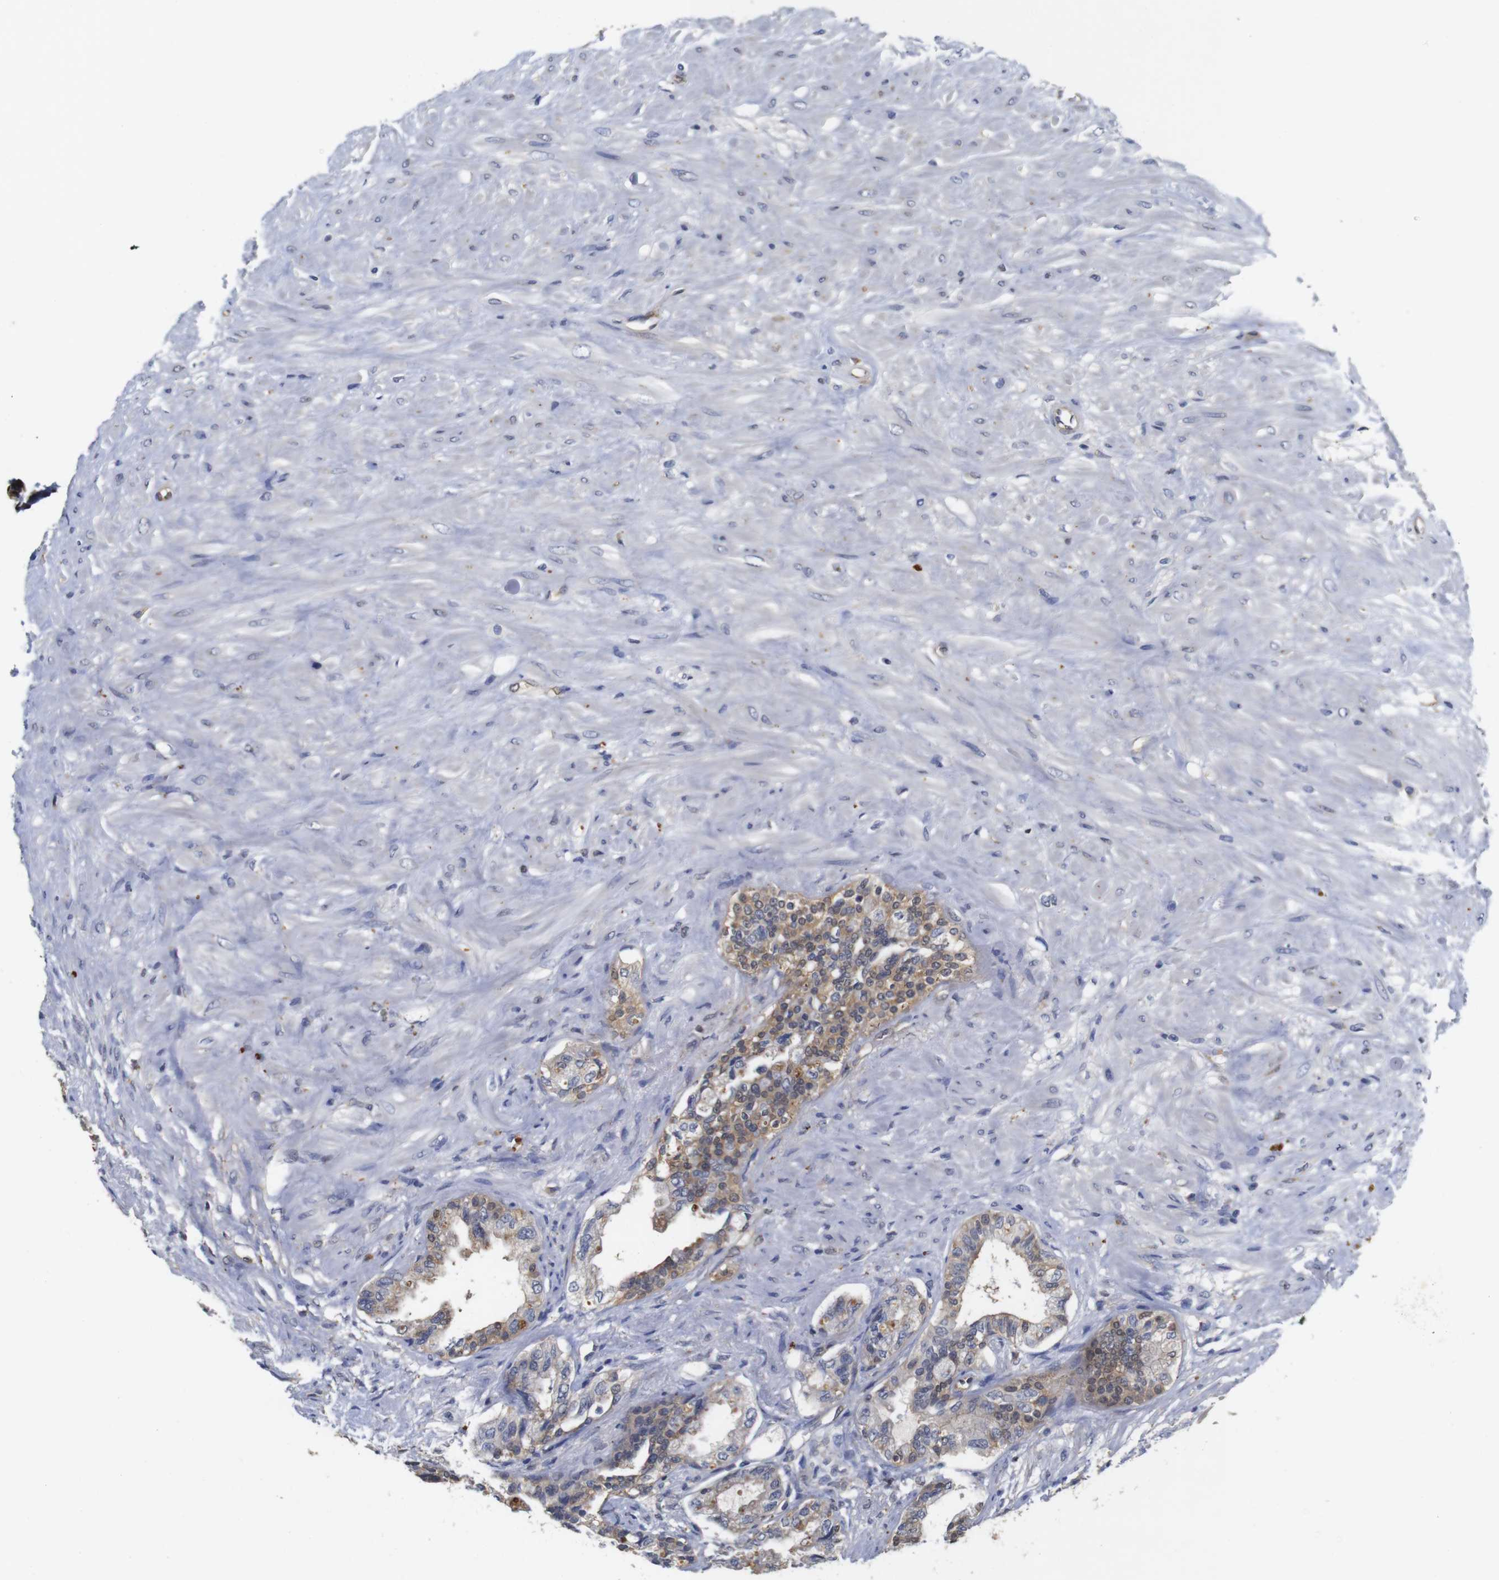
{"staining": {"intensity": "moderate", "quantity": "25%-75%", "location": "cytoplasmic/membranous,nuclear"}, "tissue": "seminal vesicle", "cell_type": "Glandular cells", "image_type": "normal", "snomed": [{"axis": "morphology", "description": "Normal tissue, NOS"}, {"axis": "topography", "description": "Seminal veicle"}], "caption": "This is a photomicrograph of IHC staining of normal seminal vesicle, which shows moderate staining in the cytoplasmic/membranous,nuclear of glandular cells.", "gene": "SUMO3", "patient": {"sex": "male", "age": 61}}